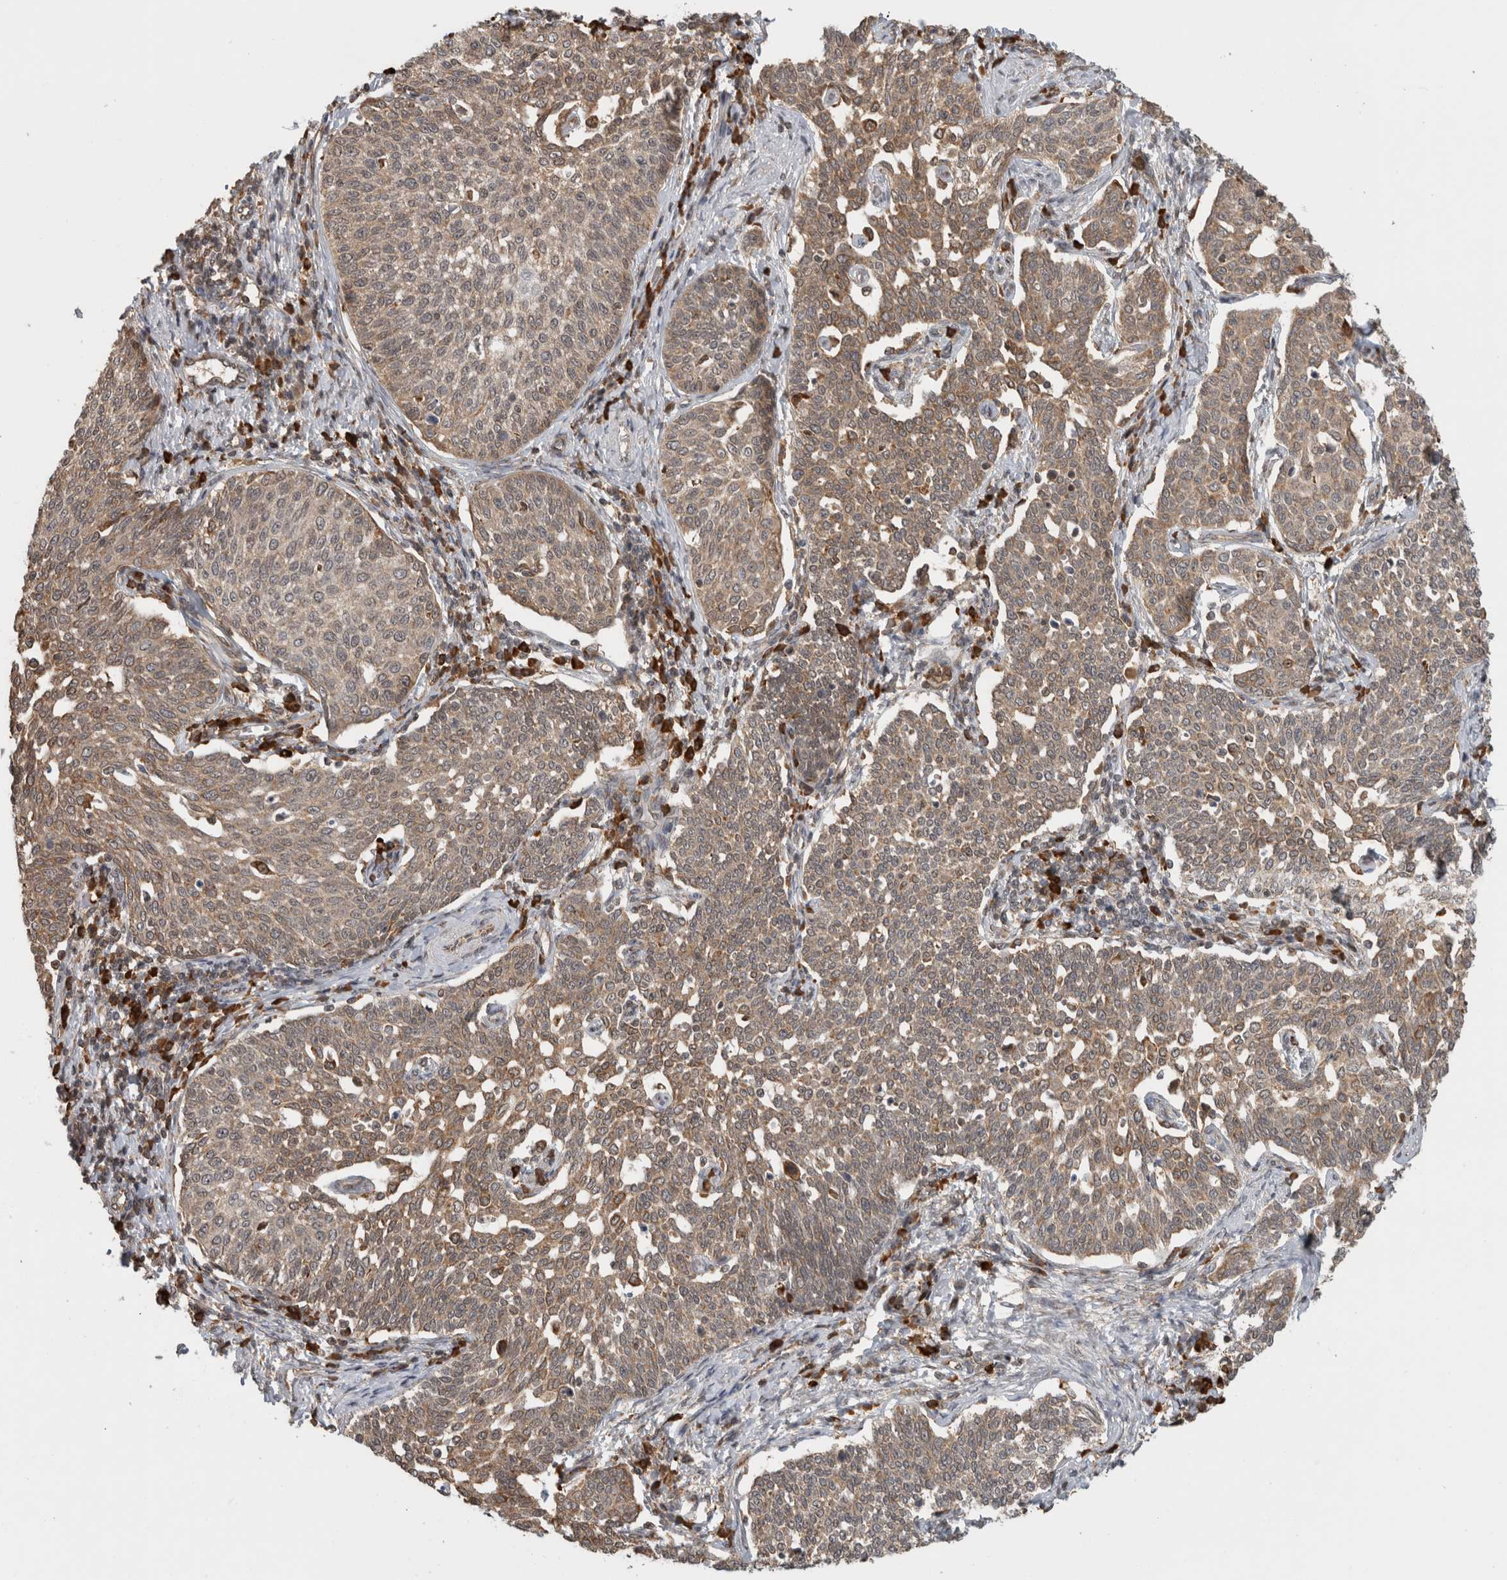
{"staining": {"intensity": "moderate", "quantity": ">75%", "location": "cytoplasmic/membranous"}, "tissue": "cervical cancer", "cell_type": "Tumor cells", "image_type": "cancer", "snomed": [{"axis": "morphology", "description": "Squamous cell carcinoma, NOS"}, {"axis": "topography", "description": "Cervix"}], "caption": "Immunohistochemical staining of human cervical squamous cell carcinoma demonstrates medium levels of moderate cytoplasmic/membranous positivity in about >75% of tumor cells.", "gene": "MS4A7", "patient": {"sex": "female", "age": 34}}